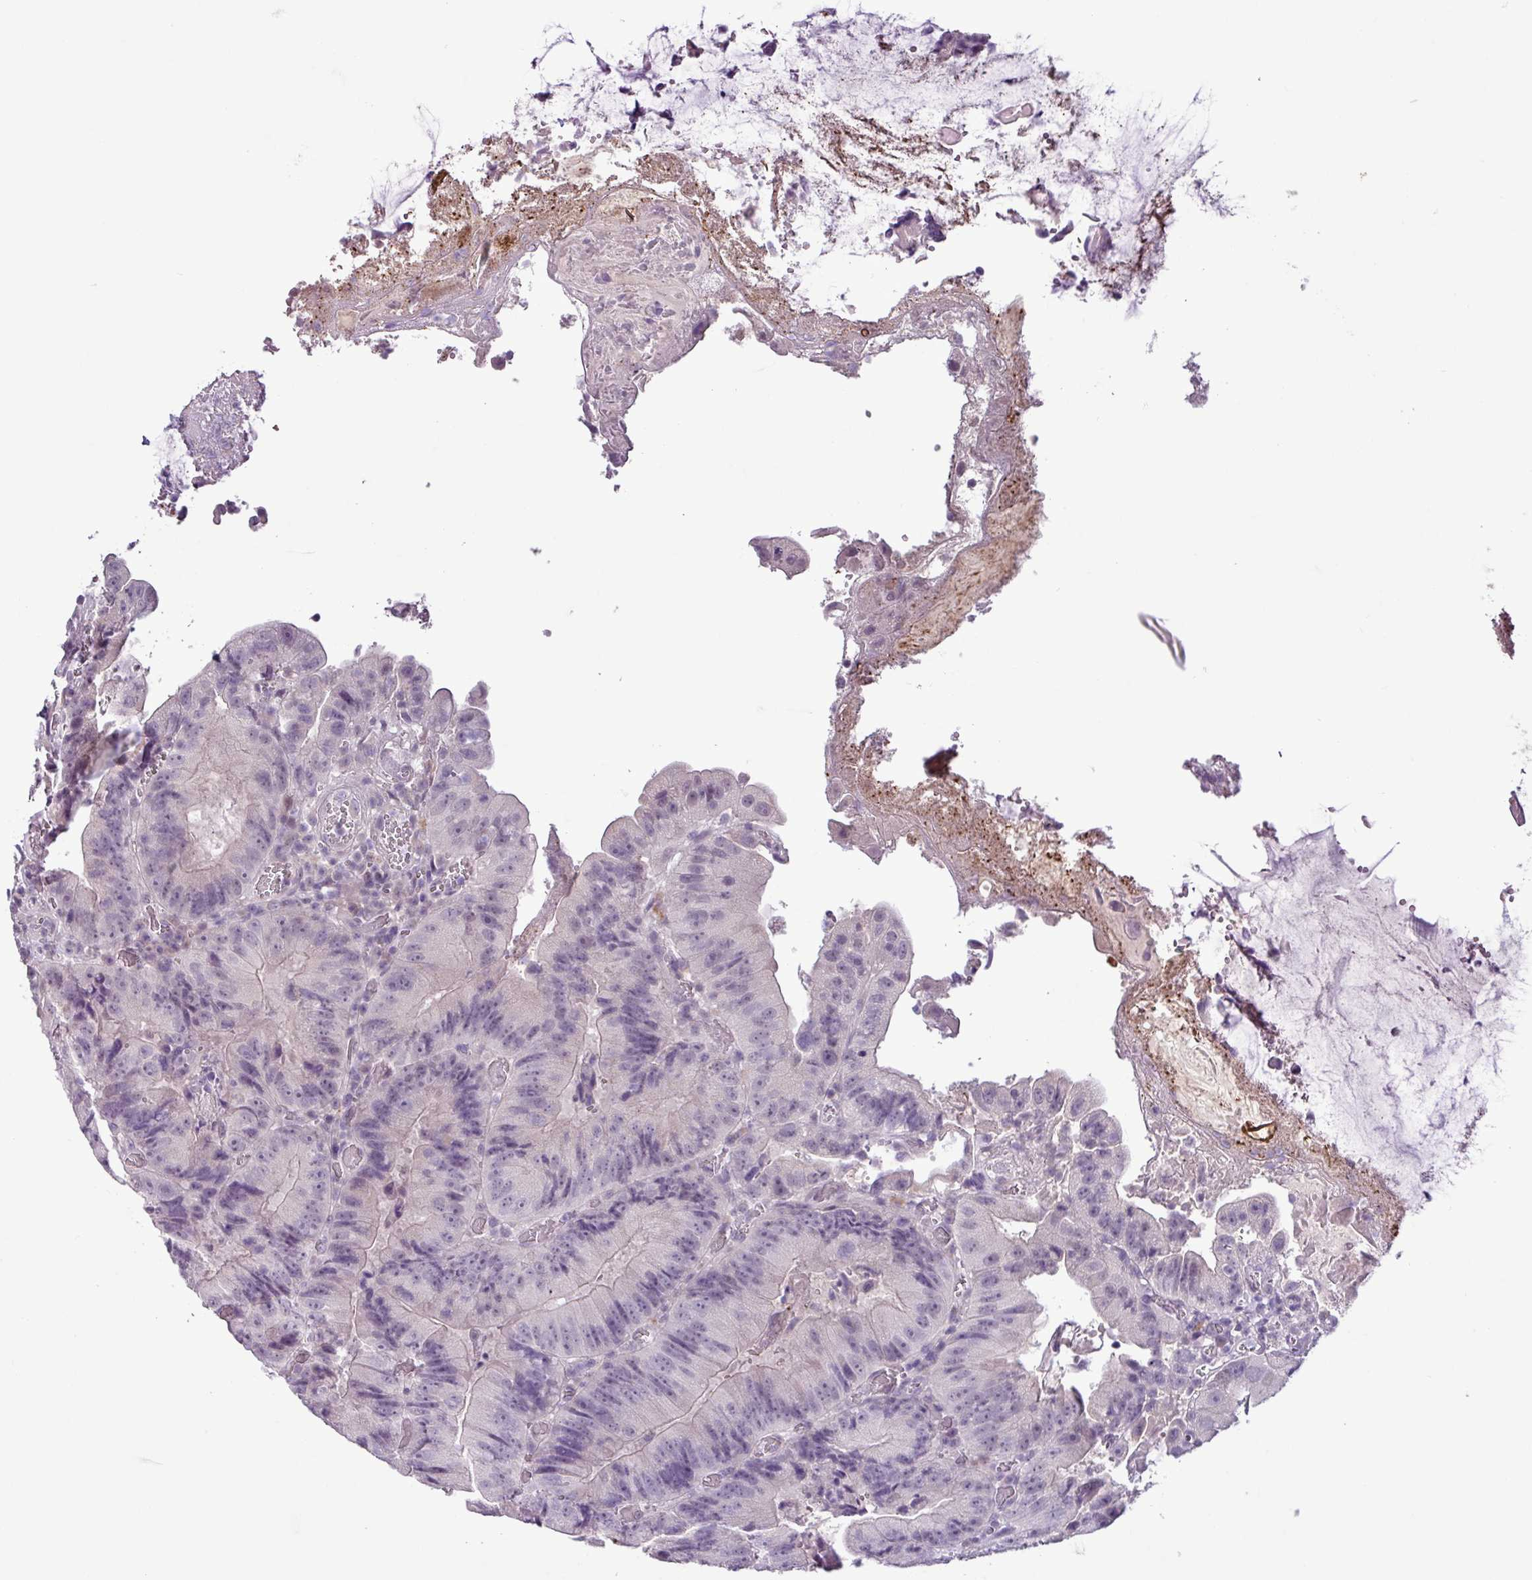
{"staining": {"intensity": "negative", "quantity": "none", "location": "none"}, "tissue": "colorectal cancer", "cell_type": "Tumor cells", "image_type": "cancer", "snomed": [{"axis": "morphology", "description": "Adenocarcinoma, NOS"}, {"axis": "topography", "description": "Colon"}], "caption": "Tumor cells are negative for brown protein staining in colorectal cancer.", "gene": "C9orf24", "patient": {"sex": "female", "age": 86}}